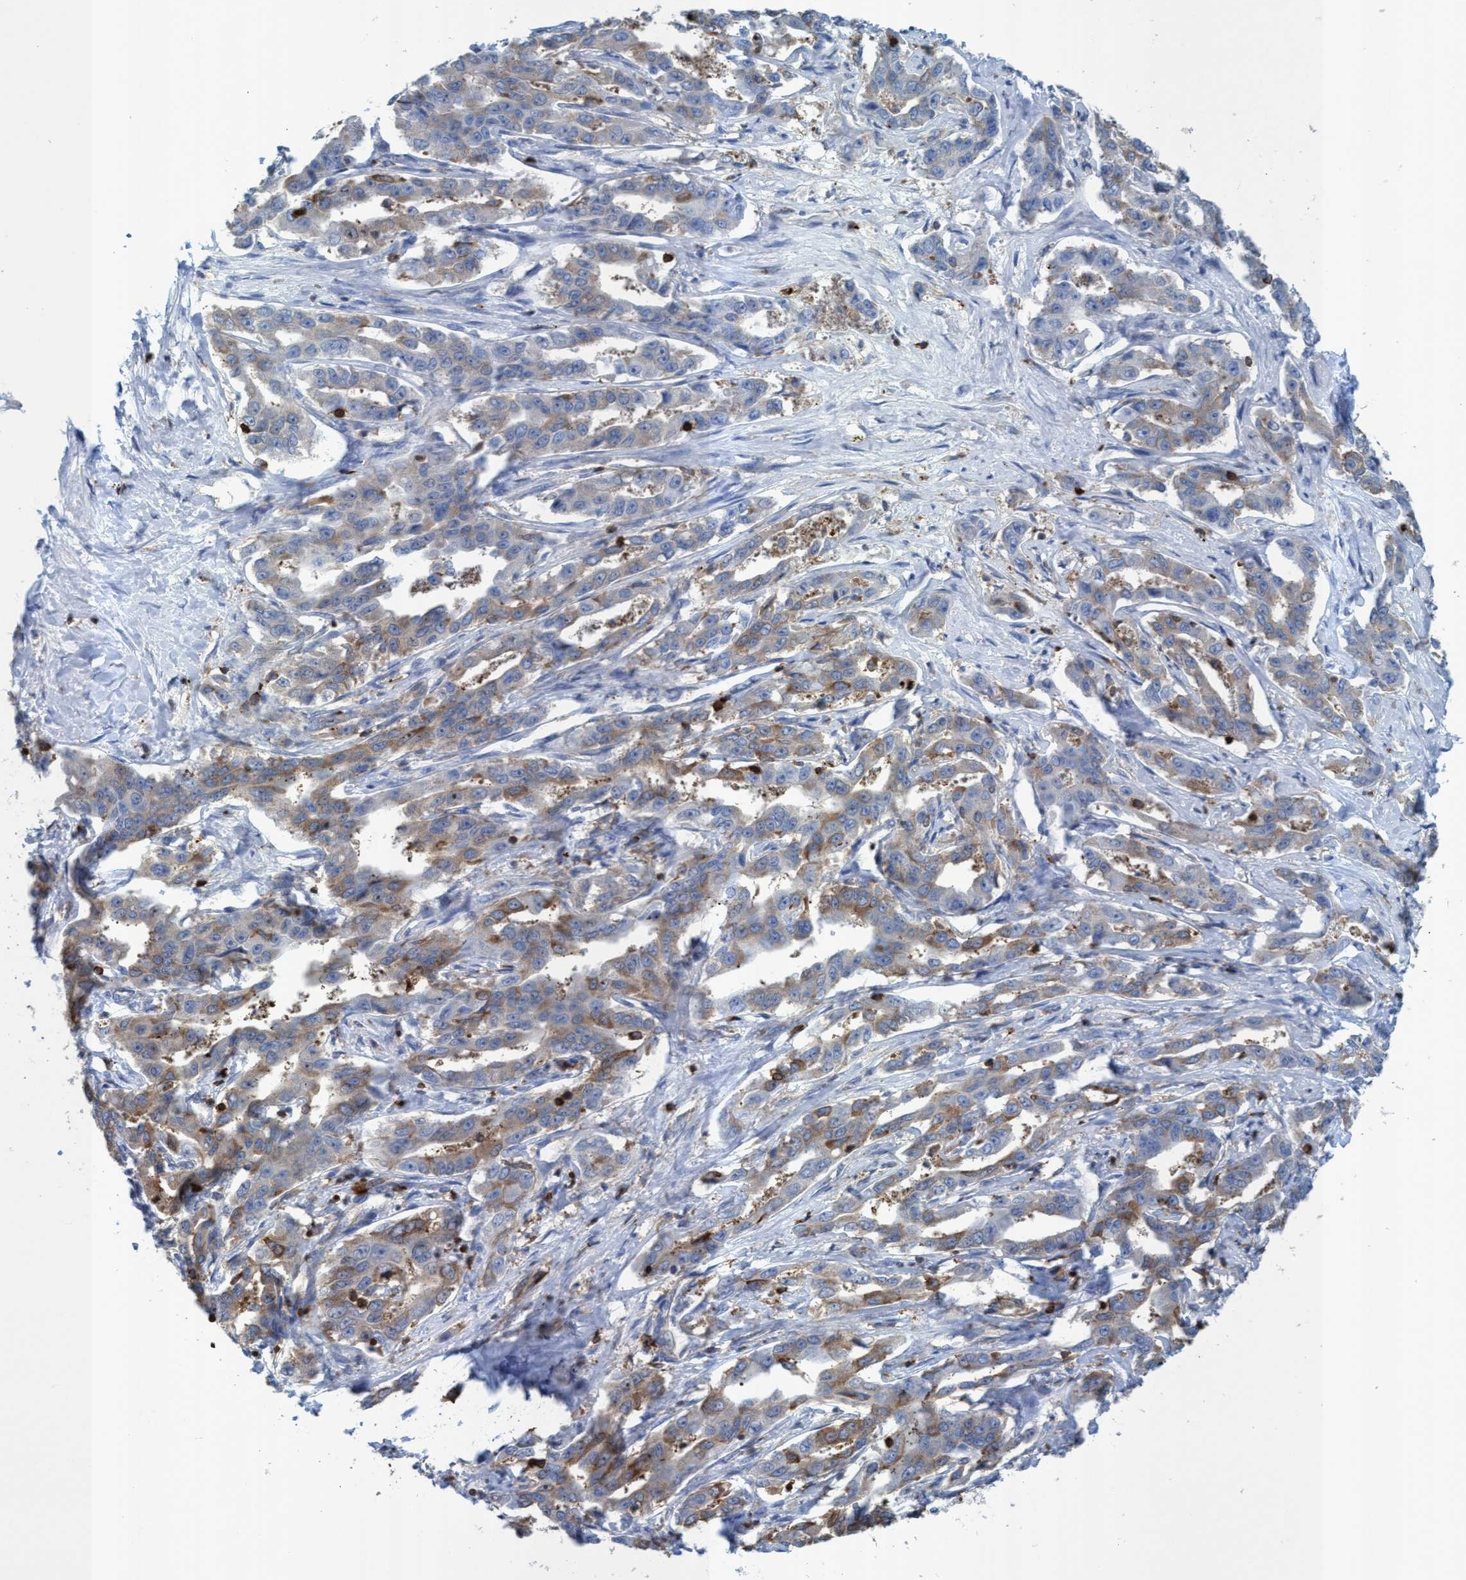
{"staining": {"intensity": "moderate", "quantity": "25%-75%", "location": "cytoplasmic/membranous"}, "tissue": "liver cancer", "cell_type": "Tumor cells", "image_type": "cancer", "snomed": [{"axis": "morphology", "description": "Cholangiocarcinoma"}, {"axis": "topography", "description": "Liver"}], "caption": "Tumor cells display moderate cytoplasmic/membranous positivity in about 25%-75% of cells in cholangiocarcinoma (liver).", "gene": "EZR", "patient": {"sex": "male", "age": 59}}